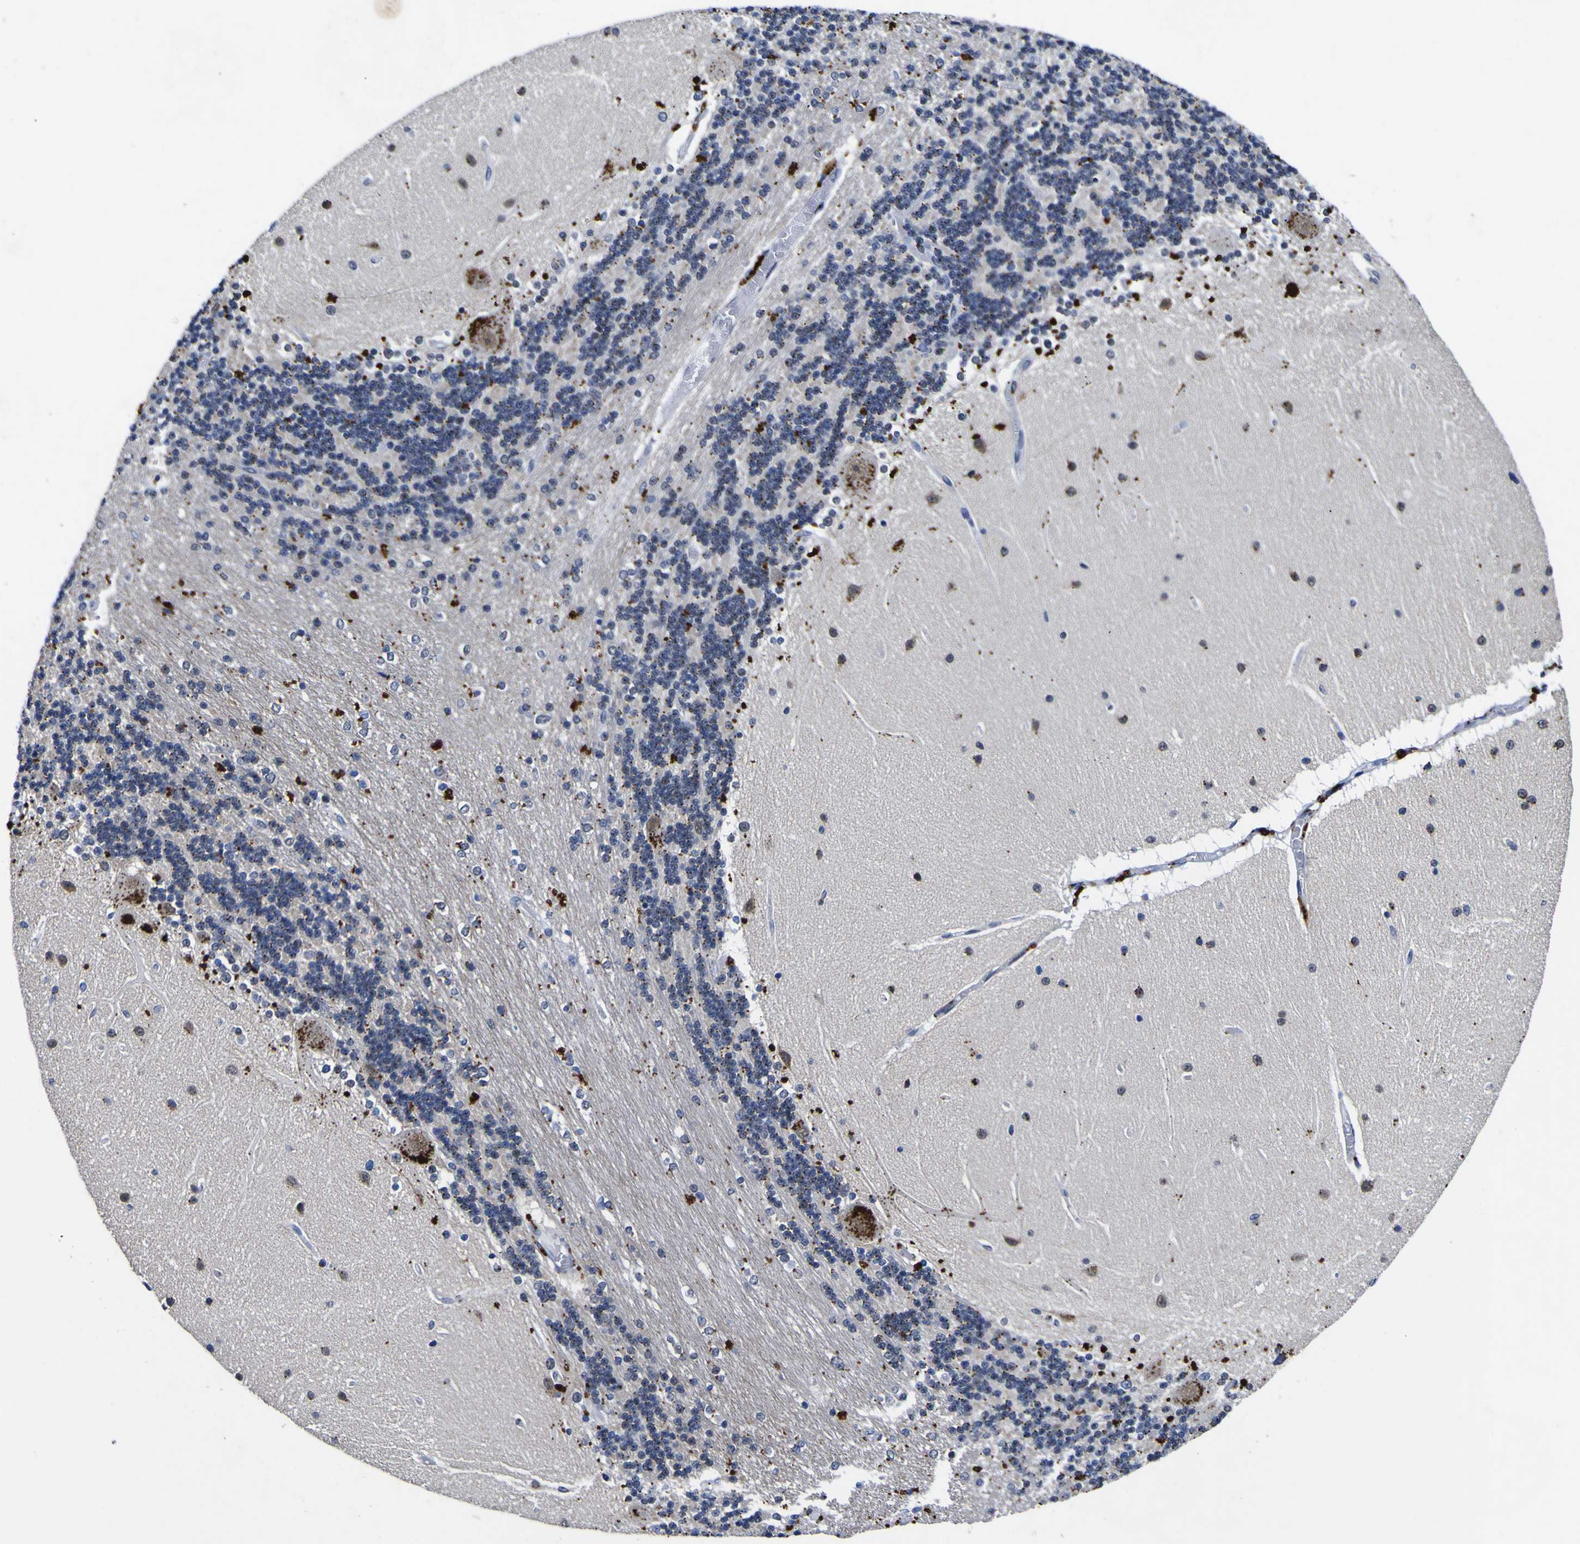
{"staining": {"intensity": "moderate", "quantity": "<25%", "location": "cytoplasmic/membranous"}, "tissue": "cerebellum", "cell_type": "Cells in granular layer", "image_type": "normal", "snomed": [{"axis": "morphology", "description": "Normal tissue, NOS"}, {"axis": "topography", "description": "Cerebellum"}], "caption": "Protein staining reveals moderate cytoplasmic/membranous staining in approximately <25% of cells in granular layer in benign cerebellum.", "gene": "IGFLR1", "patient": {"sex": "female", "age": 54}}